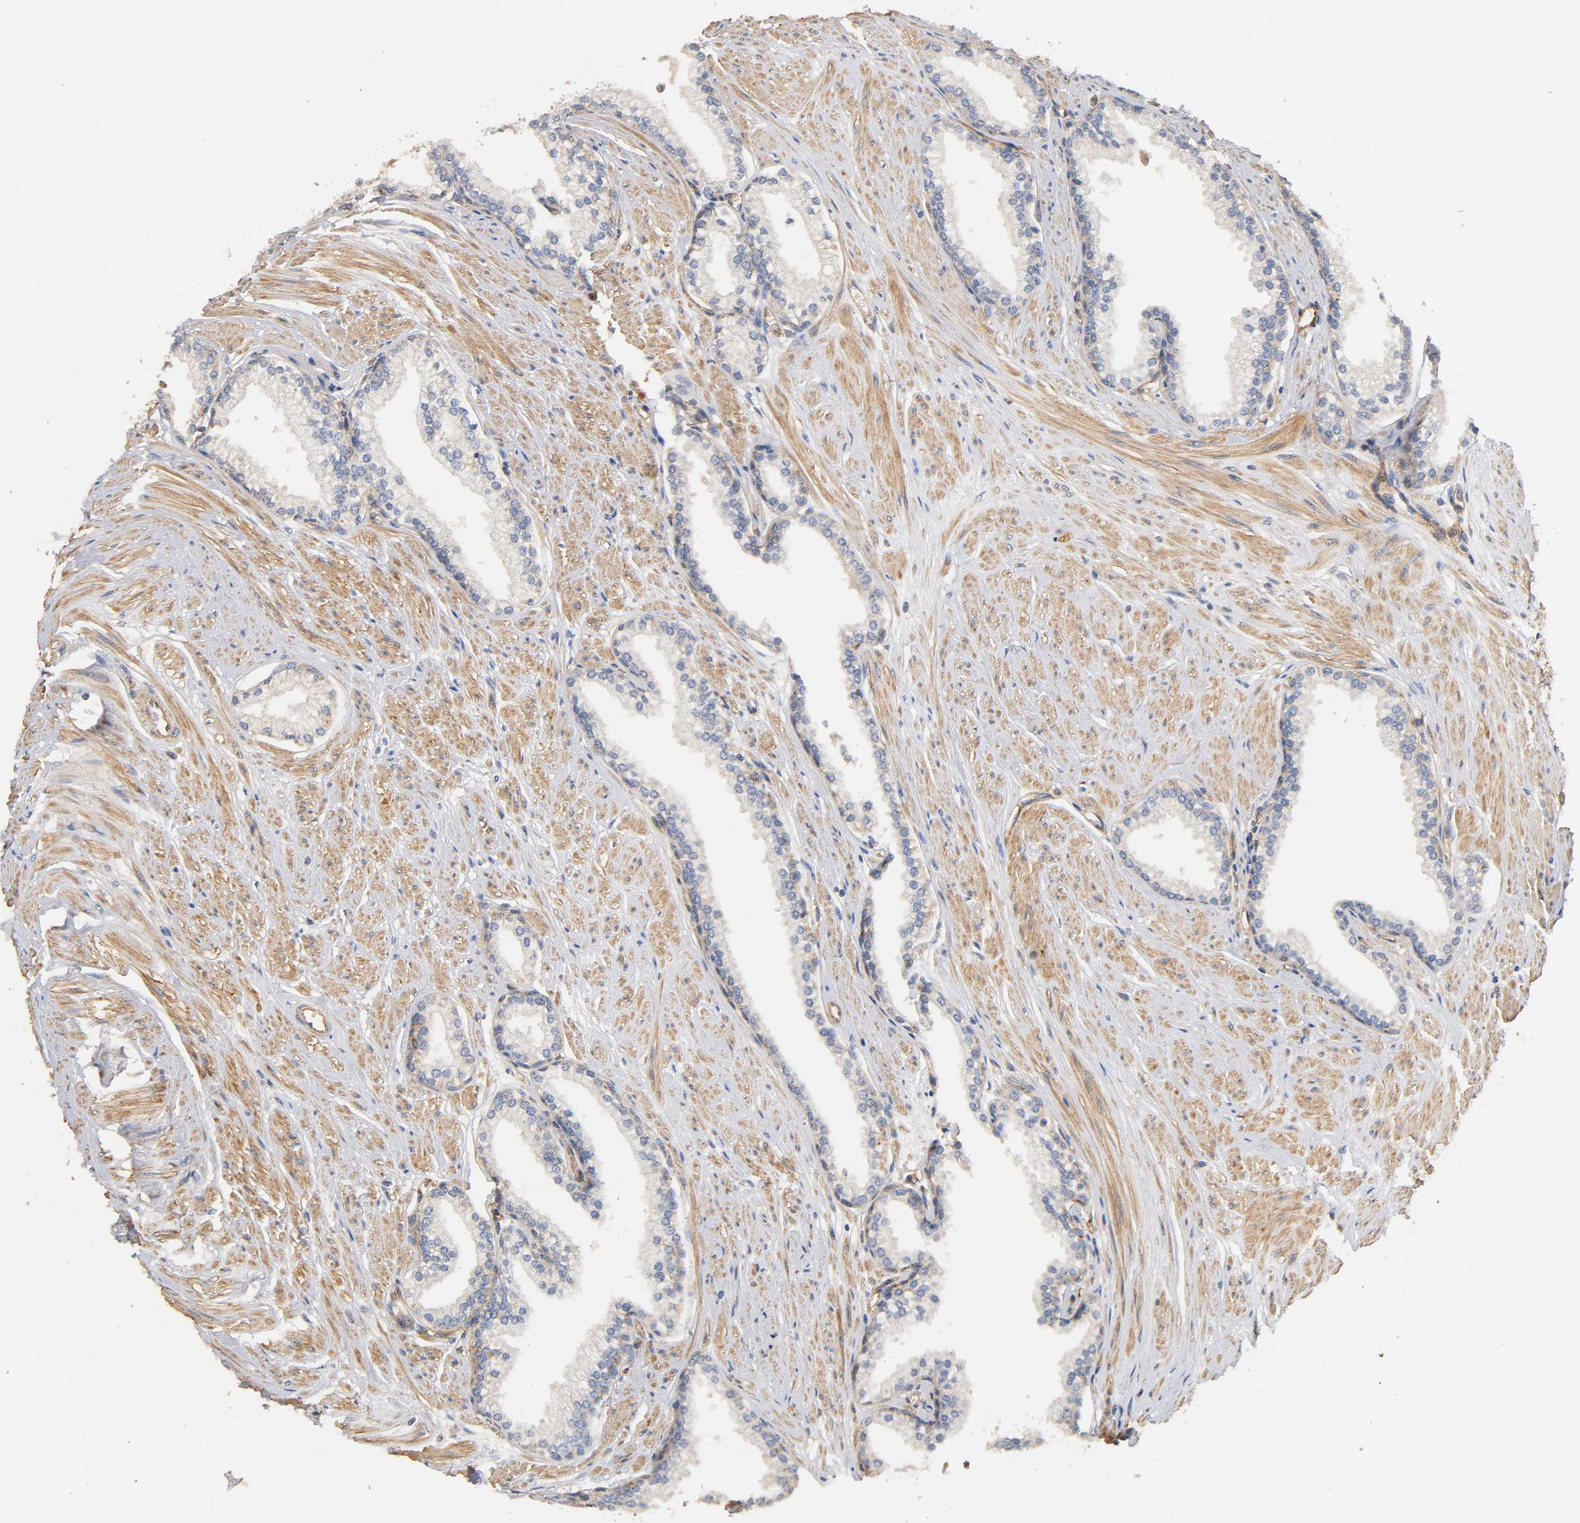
{"staining": {"intensity": "negative", "quantity": "none", "location": "none"}, "tissue": "prostate", "cell_type": "Glandular cells", "image_type": "normal", "snomed": [{"axis": "morphology", "description": "Normal tissue, NOS"}, {"axis": "topography", "description": "Prostate"}], "caption": "An immunohistochemistry (IHC) photomicrograph of normal prostate is shown. There is no staining in glandular cells of prostate. The staining was performed using DAB (3,3'-diaminobenzidine) to visualize the protein expression in brown, while the nuclei were stained in blue with hematoxylin (Magnification: 20x).", "gene": "IFITM2", "patient": {"sex": "male", "age": 64}}